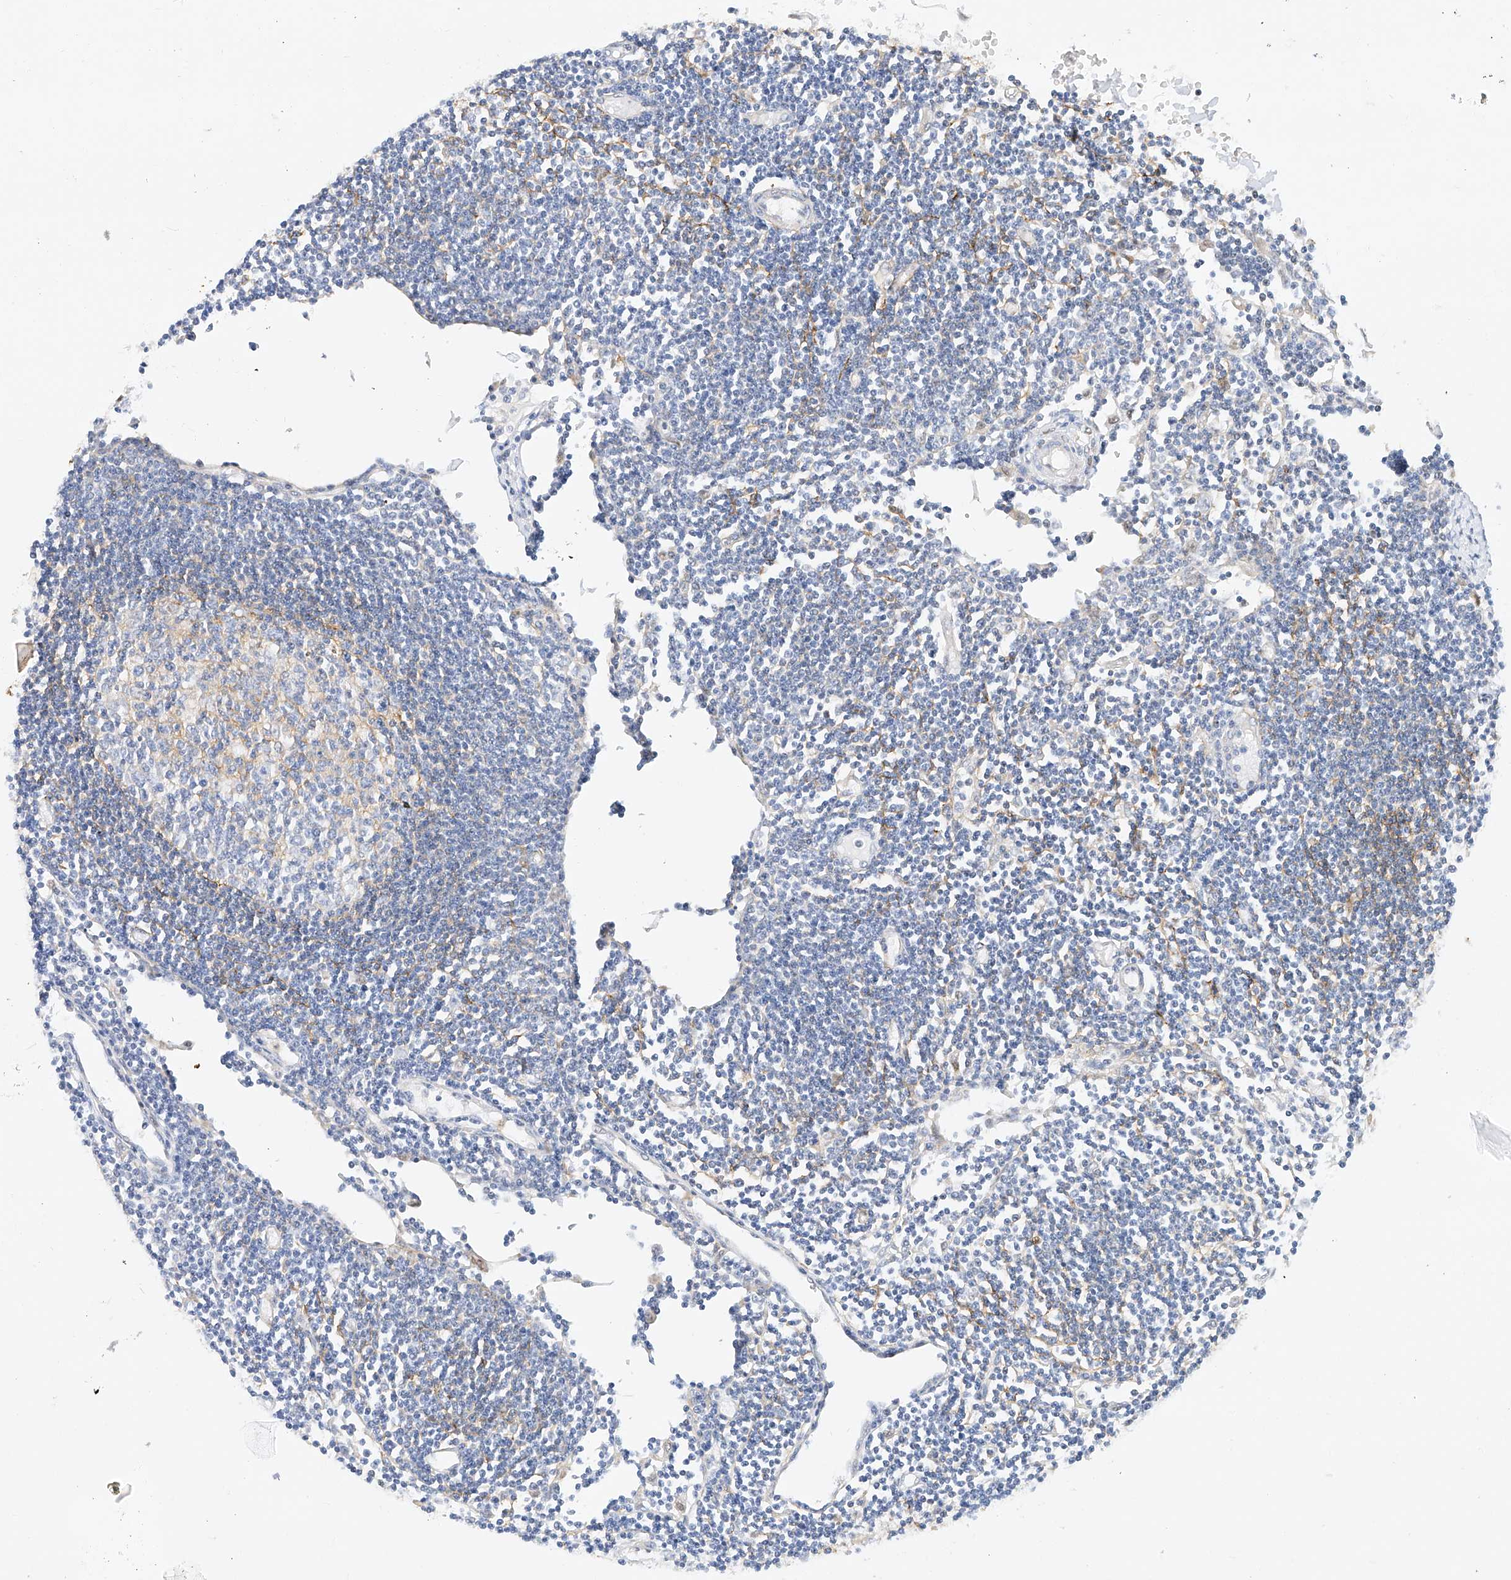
{"staining": {"intensity": "negative", "quantity": "none", "location": "none"}, "tissue": "lymph node", "cell_type": "Germinal center cells", "image_type": "normal", "snomed": [{"axis": "morphology", "description": "Normal tissue, NOS"}, {"axis": "topography", "description": "Lymph node"}], "caption": "This is a photomicrograph of immunohistochemistry staining of normal lymph node, which shows no expression in germinal center cells. (DAB (3,3'-diaminobenzidine) IHC with hematoxylin counter stain).", "gene": "SNU13", "patient": {"sex": "female", "age": 11}}